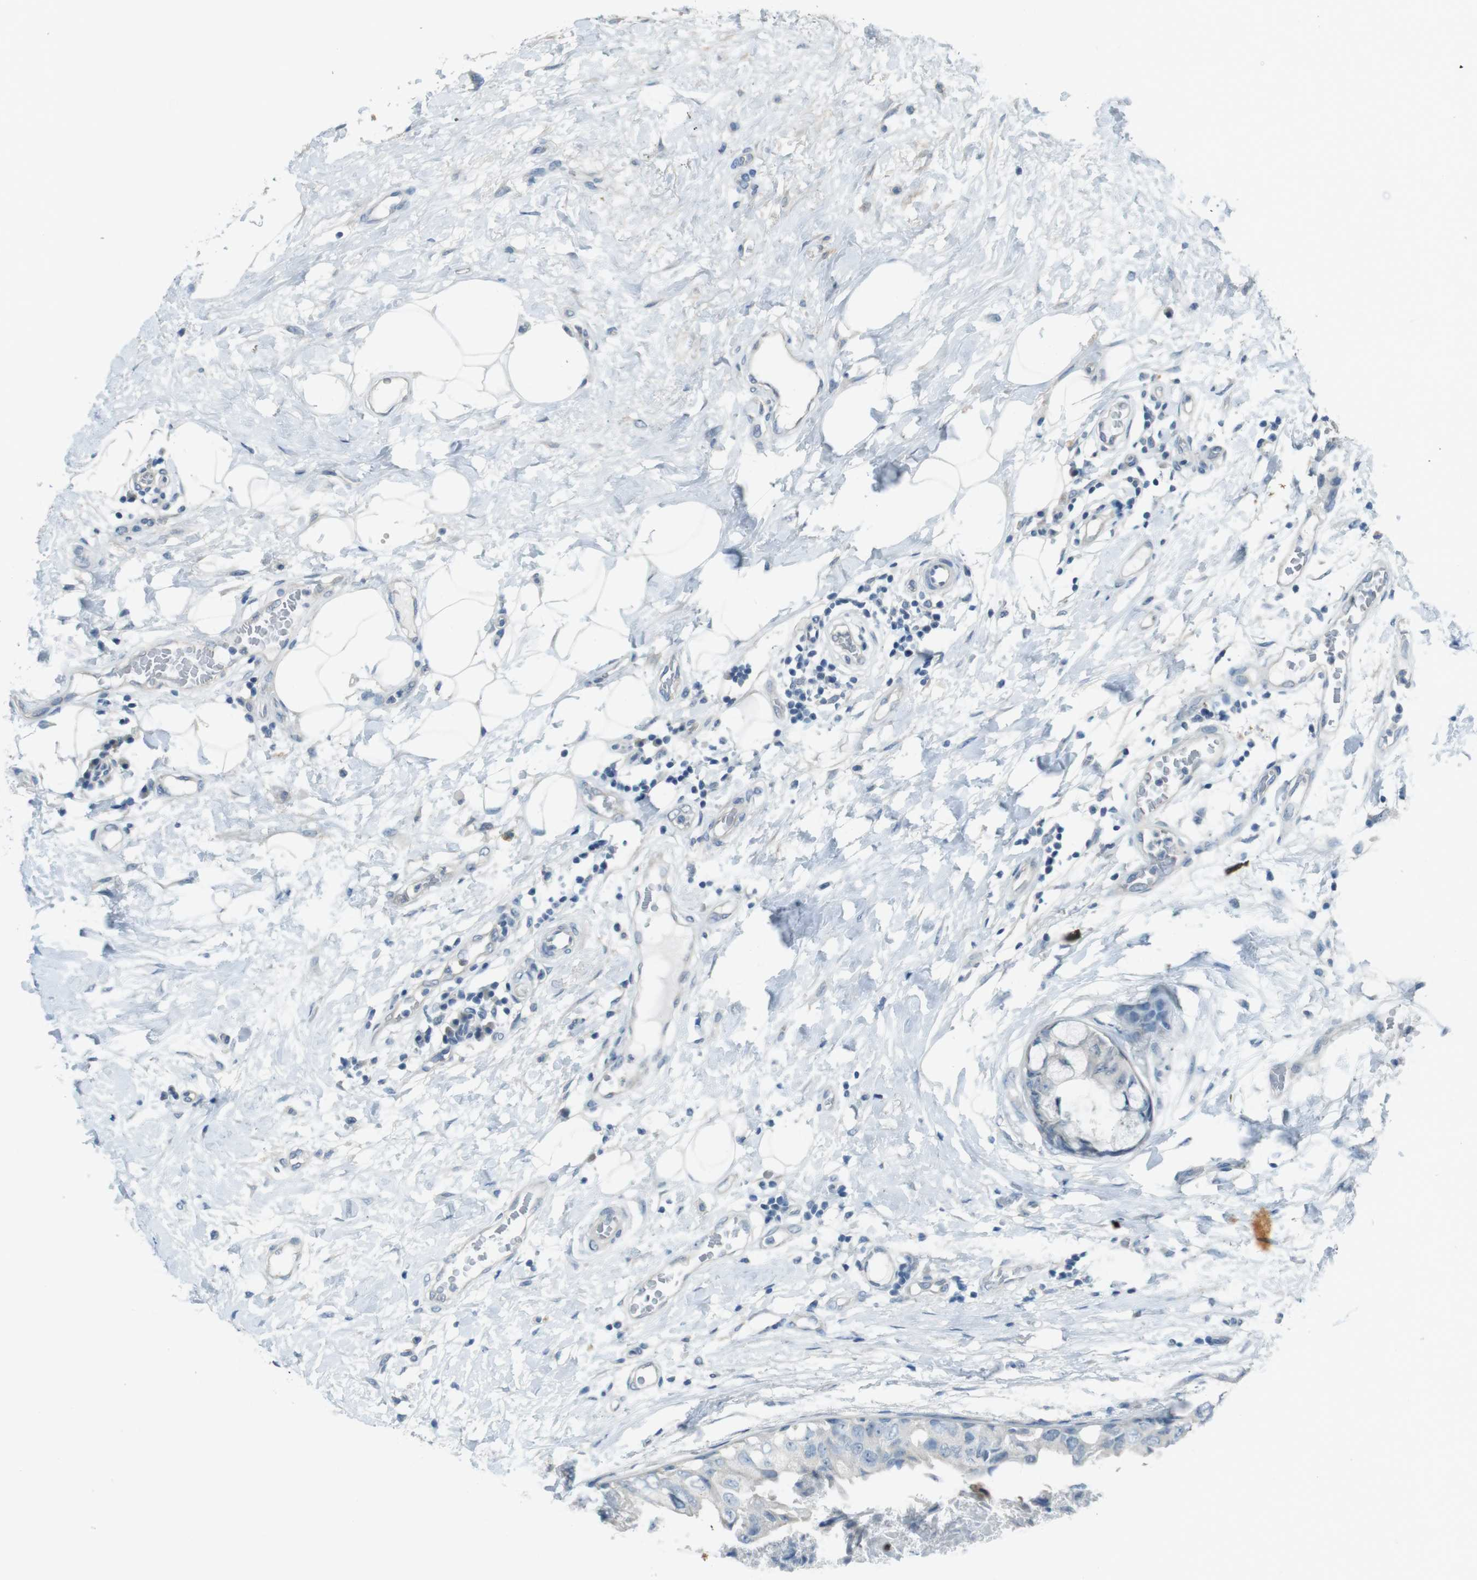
{"staining": {"intensity": "negative", "quantity": "none", "location": "none"}, "tissue": "breast cancer", "cell_type": "Tumor cells", "image_type": "cancer", "snomed": [{"axis": "morphology", "description": "Duct carcinoma"}, {"axis": "topography", "description": "Breast"}], "caption": "Immunohistochemical staining of human breast cancer exhibits no significant expression in tumor cells.", "gene": "ENTPD7", "patient": {"sex": "female", "age": 40}}